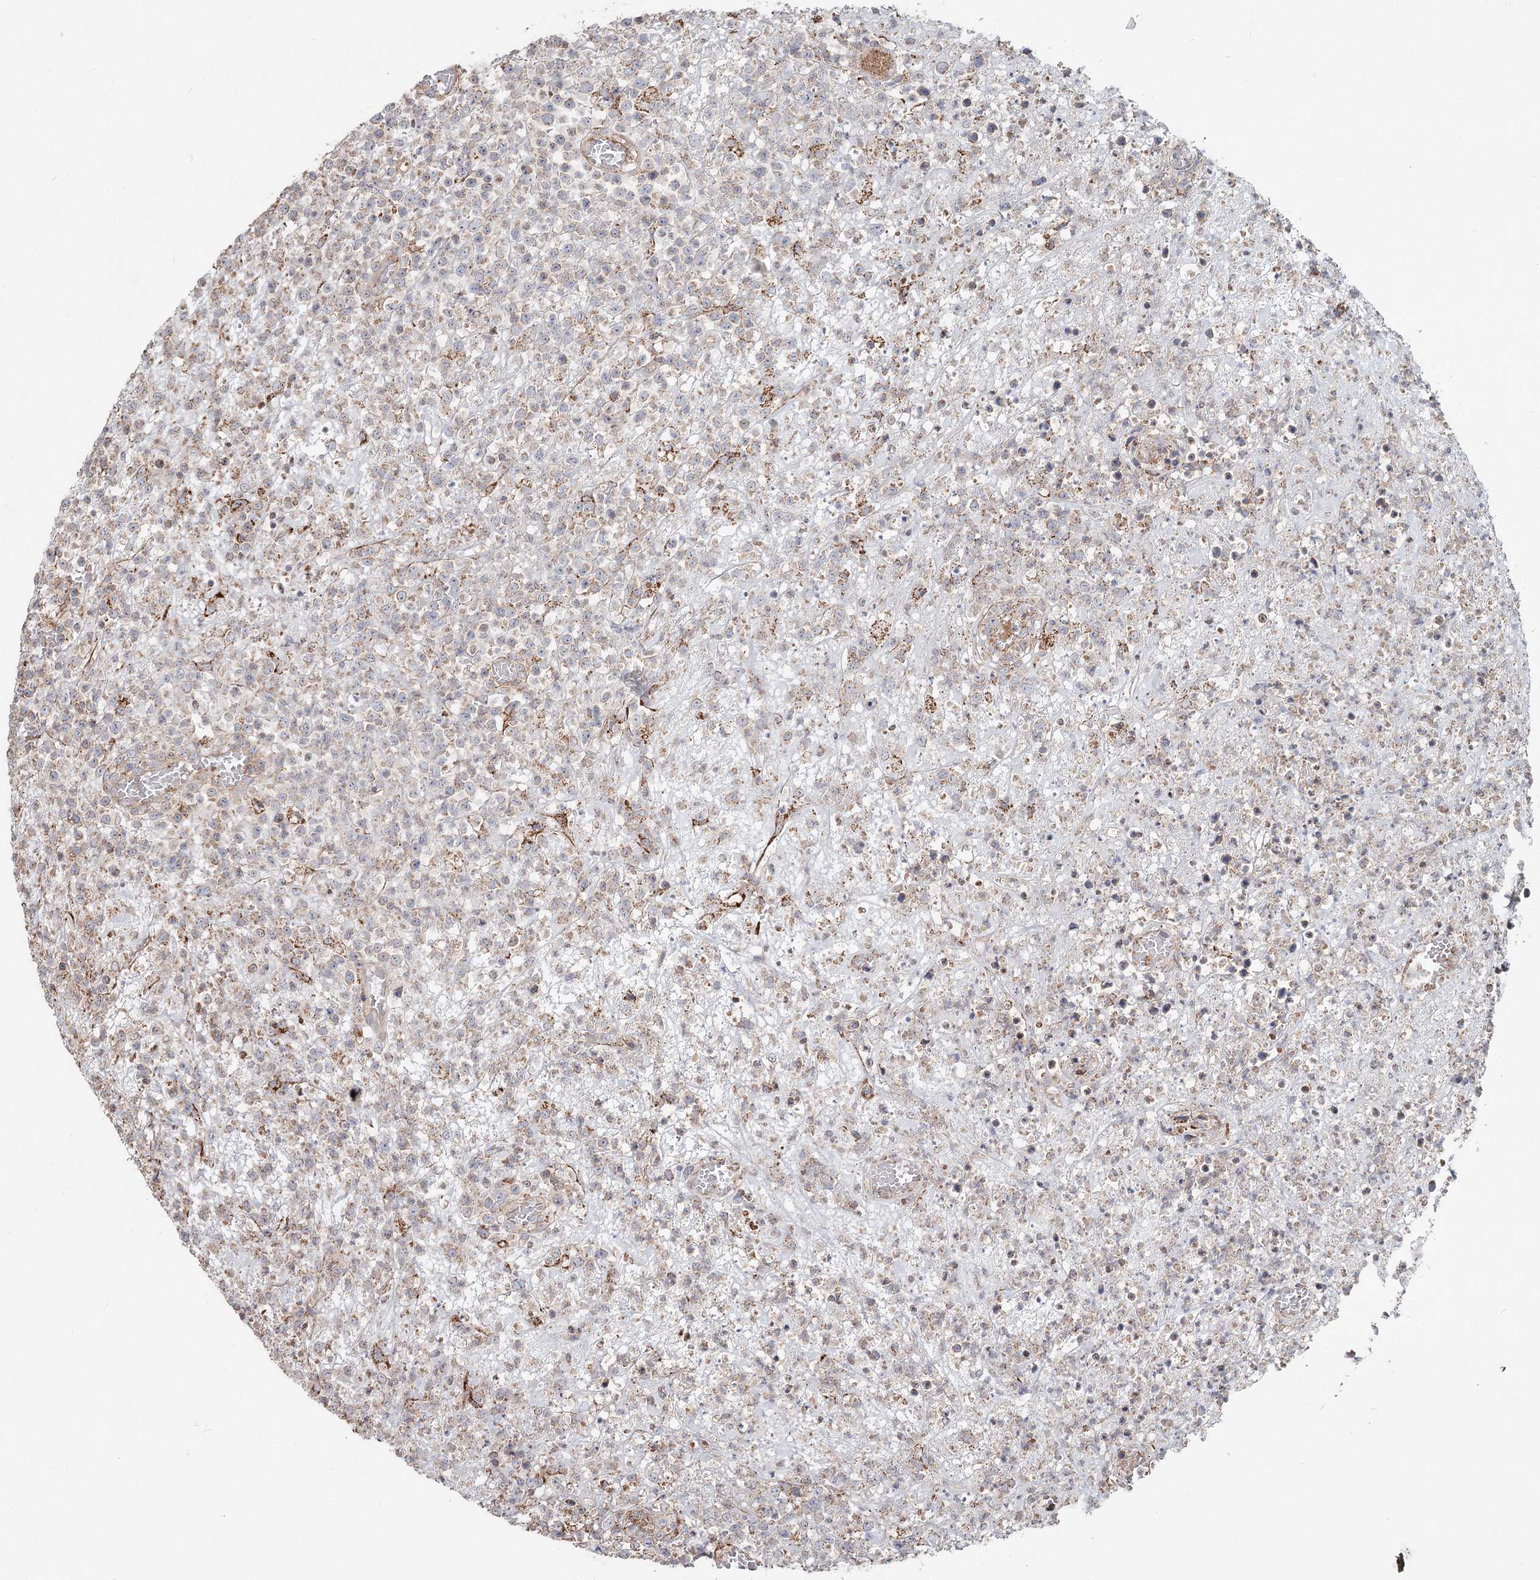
{"staining": {"intensity": "moderate", "quantity": "<25%", "location": "cytoplasmic/membranous"}, "tissue": "lymphoma", "cell_type": "Tumor cells", "image_type": "cancer", "snomed": [{"axis": "morphology", "description": "Malignant lymphoma, non-Hodgkin's type, High grade"}, {"axis": "topography", "description": "Colon"}], "caption": "Immunohistochemical staining of human lymphoma reveals low levels of moderate cytoplasmic/membranous protein expression in approximately <25% of tumor cells.", "gene": "DHRS9", "patient": {"sex": "female", "age": 53}}